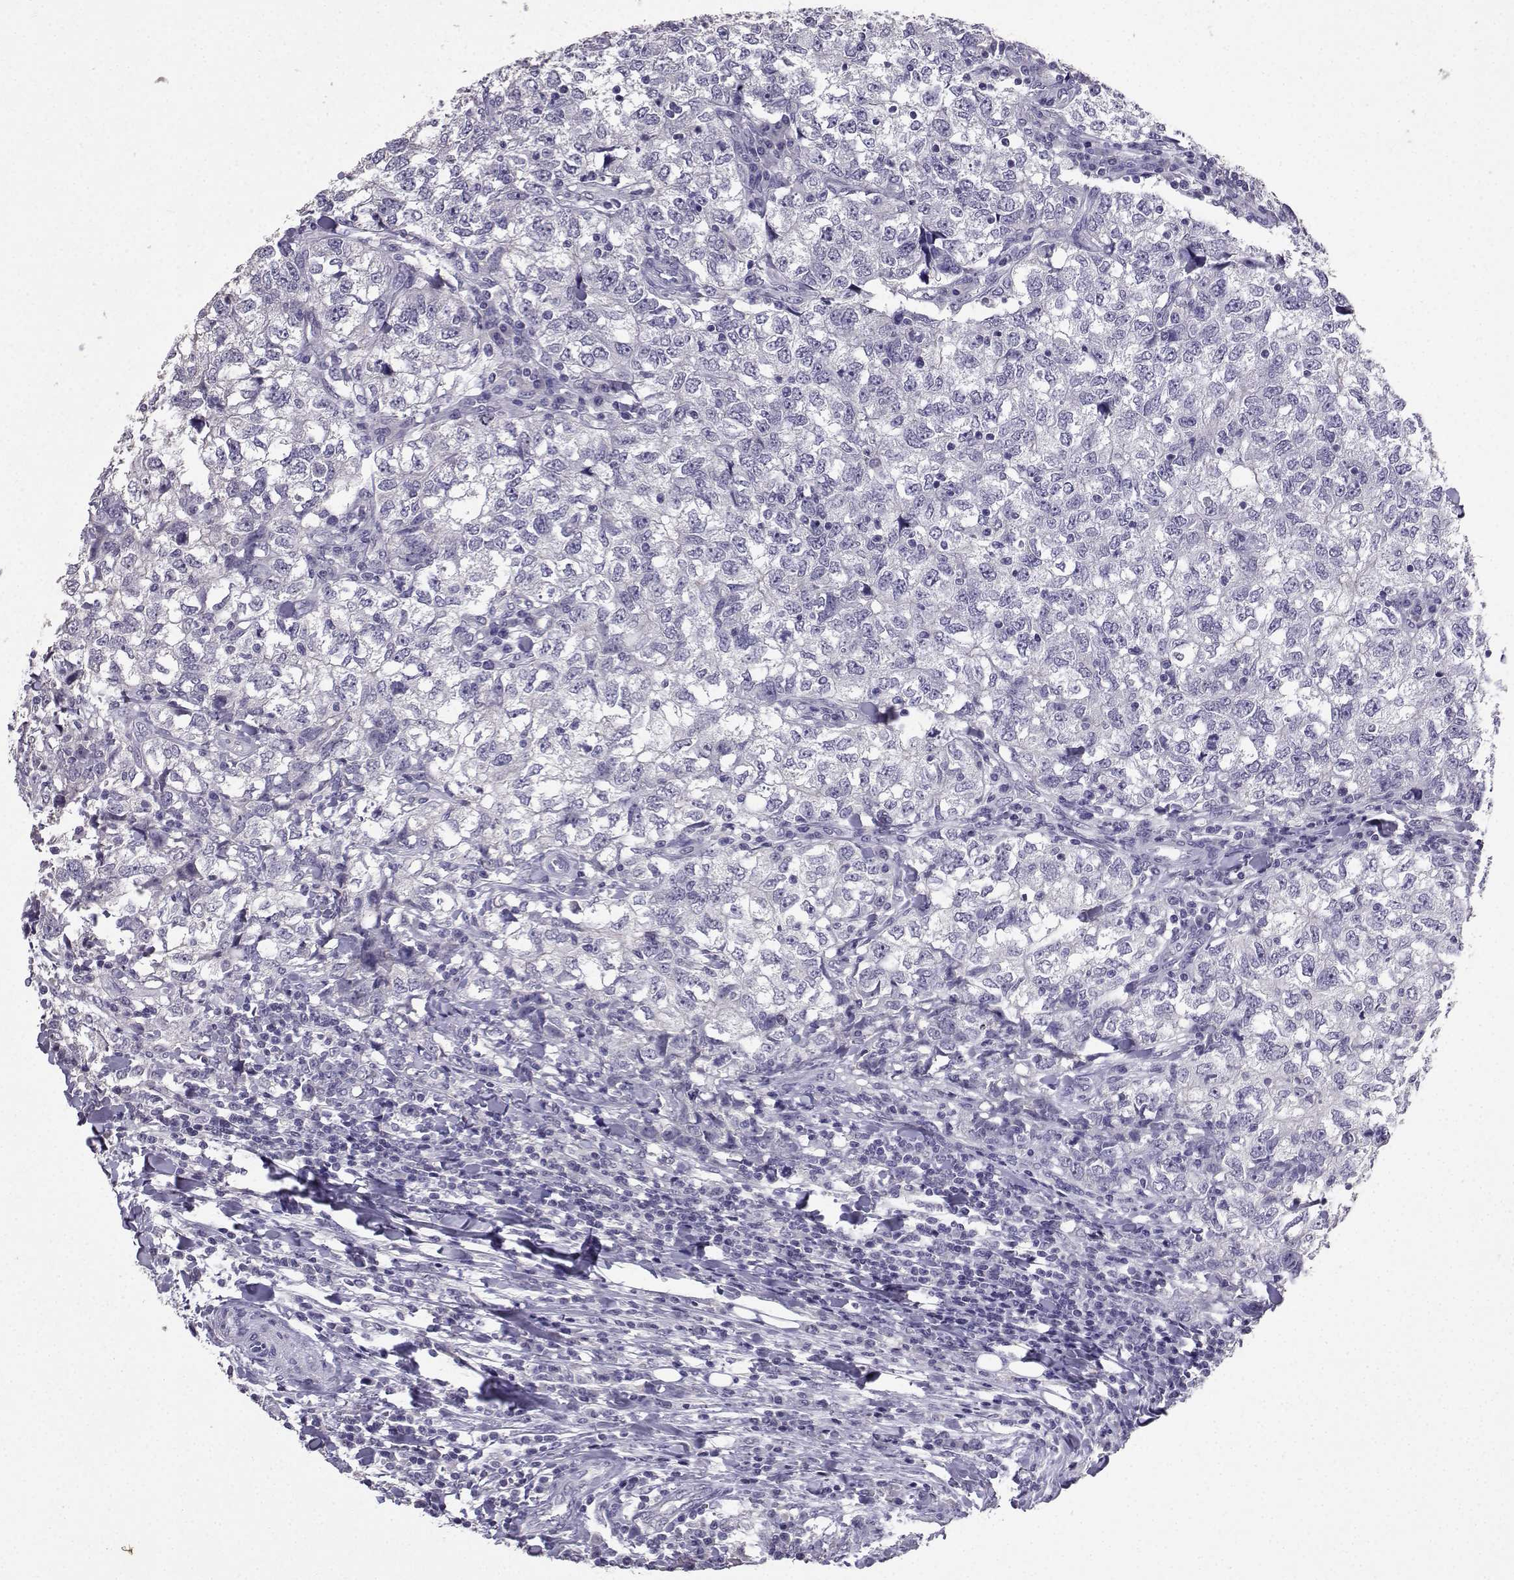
{"staining": {"intensity": "negative", "quantity": "none", "location": "none"}, "tissue": "breast cancer", "cell_type": "Tumor cells", "image_type": "cancer", "snomed": [{"axis": "morphology", "description": "Duct carcinoma"}, {"axis": "topography", "description": "Breast"}], "caption": "Immunohistochemical staining of infiltrating ductal carcinoma (breast) exhibits no significant positivity in tumor cells.", "gene": "SPAG11B", "patient": {"sex": "female", "age": 30}}